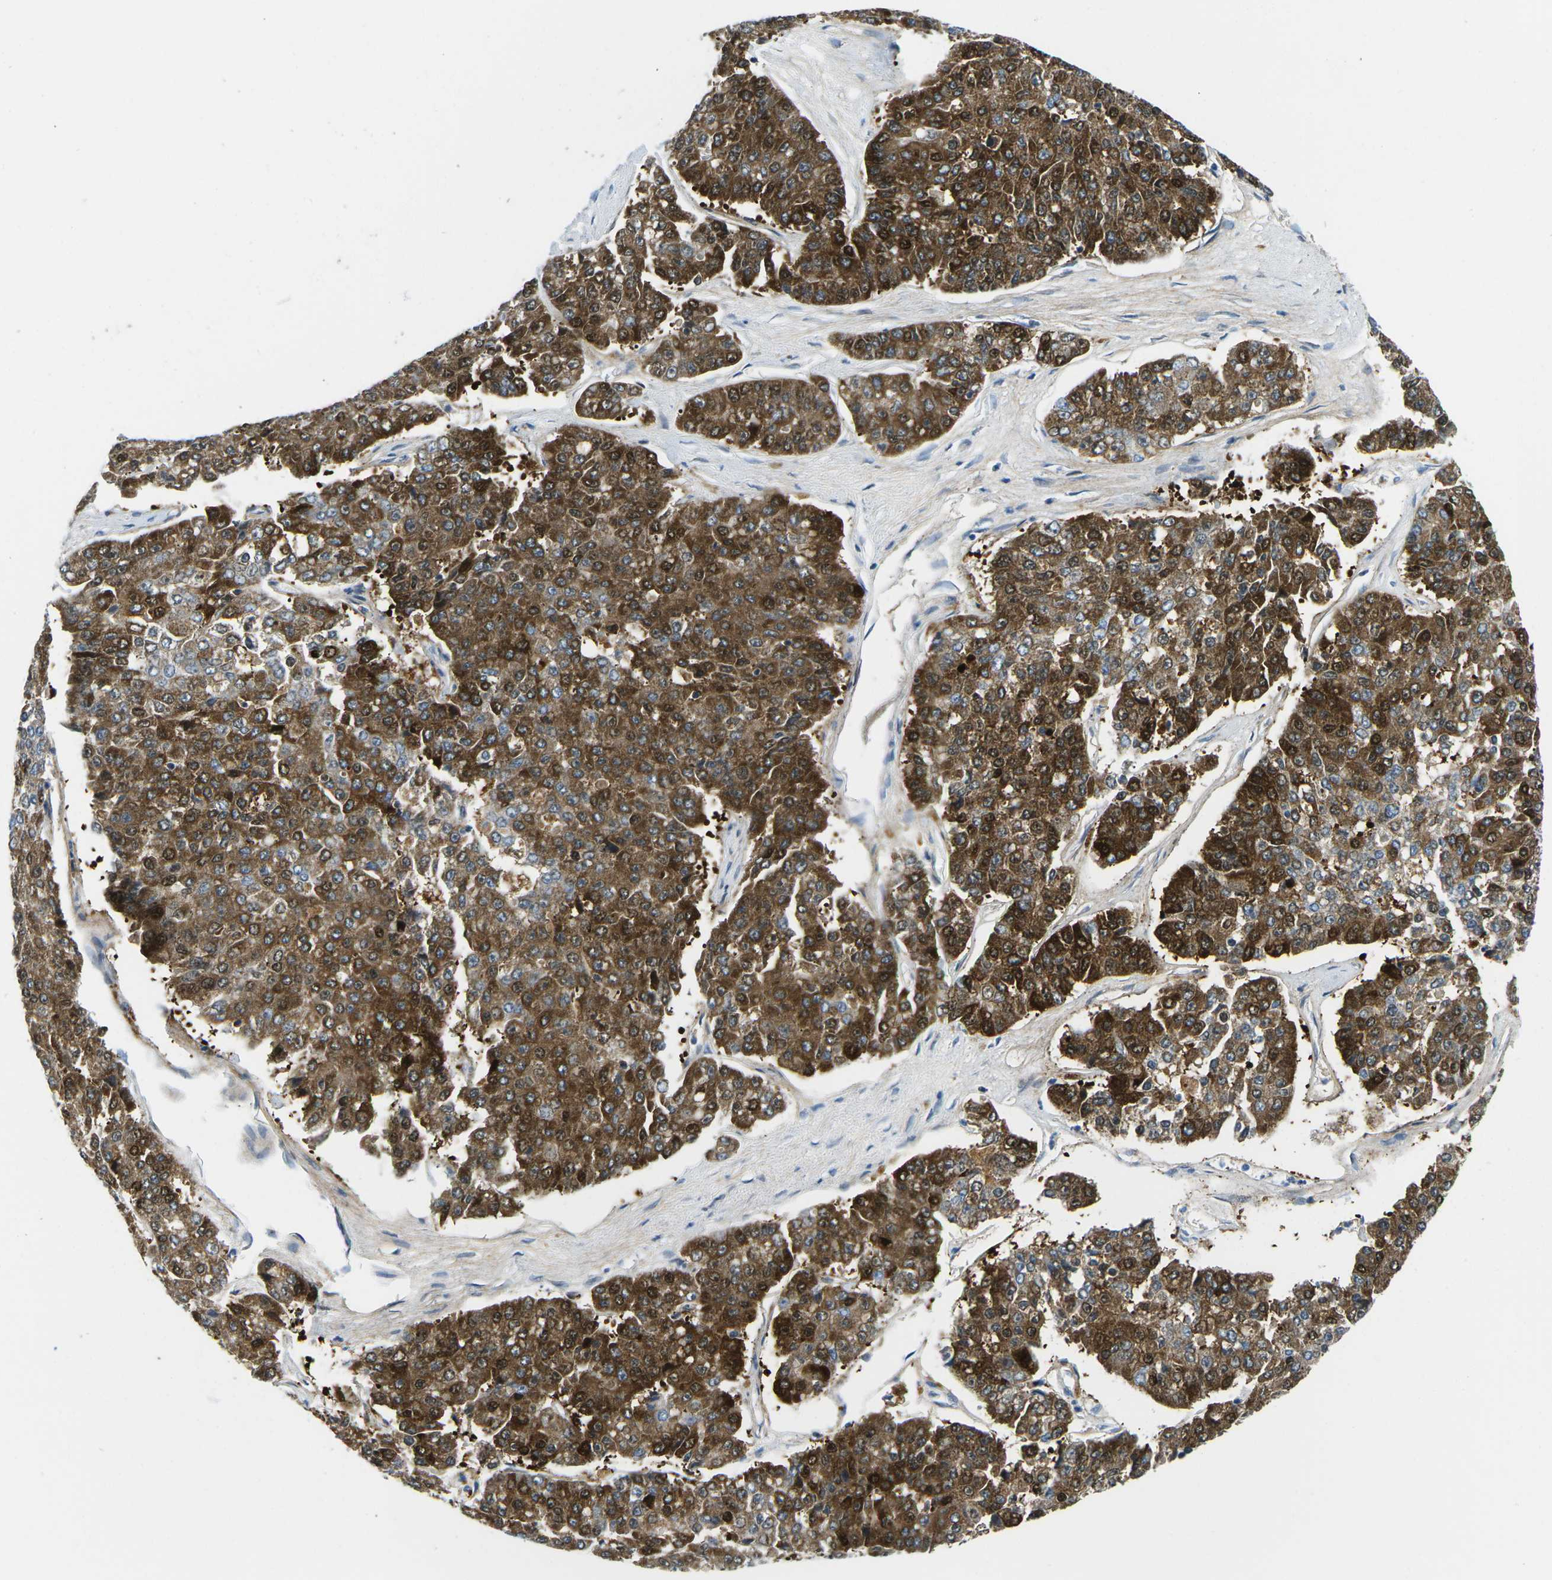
{"staining": {"intensity": "strong", "quantity": ">75%", "location": "cytoplasmic/membranous,nuclear"}, "tissue": "pancreatic cancer", "cell_type": "Tumor cells", "image_type": "cancer", "snomed": [{"axis": "morphology", "description": "Adenocarcinoma, NOS"}, {"axis": "topography", "description": "Pancreas"}], "caption": "Adenocarcinoma (pancreatic) tissue shows strong cytoplasmic/membranous and nuclear expression in about >75% of tumor cells, visualized by immunohistochemistry.", "gene": "CFB", "patient": {"sex": "male", "age": 50}}